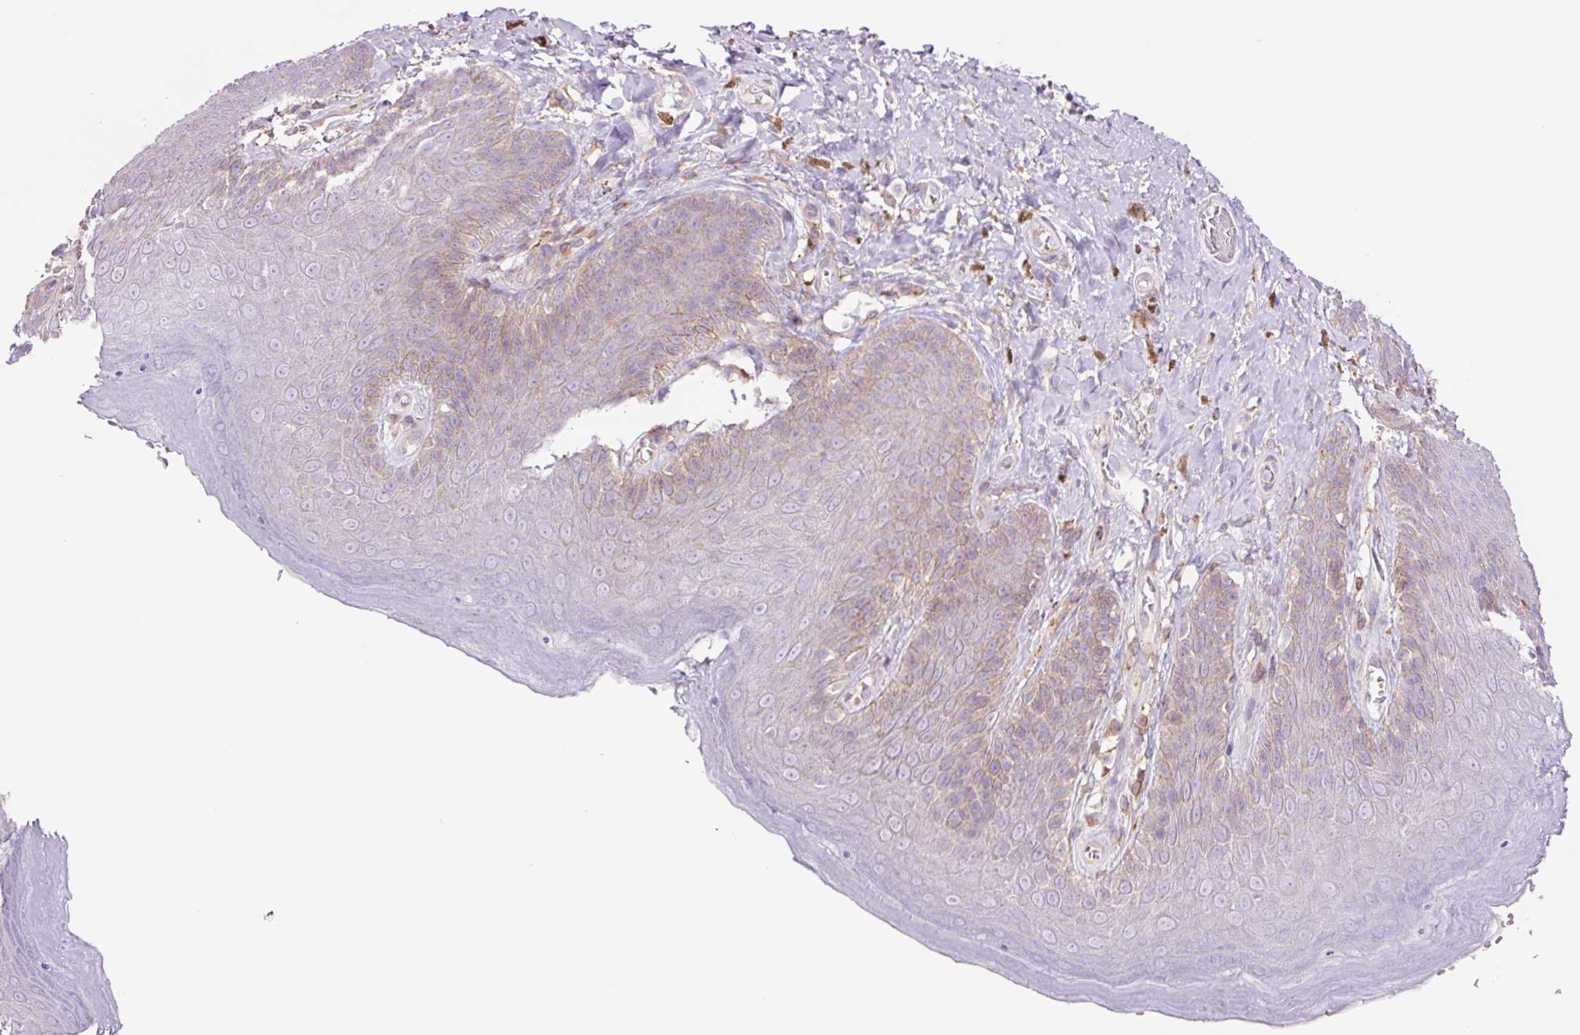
{"staining": {"intensity": "weak", "quantity": "<25%", "location": "cytoplasmic/membranous"}, "tissue": "skin", "cell_type": "Epidermal cells", "image_type": "normal", "snomed": [{"axis": "morphology", "description": "Normal tissue, NOS"}, {"axis": "topography", "description": "Anal"}, {"axis": "topography", "description": "Peripheral nerve tissue"}], "caption": "Protein analysis of benign skin exhibits no significant expression in epidermal cells.", "gene": "SH2D6", "patient": {"sex": "male", "age": 53}}